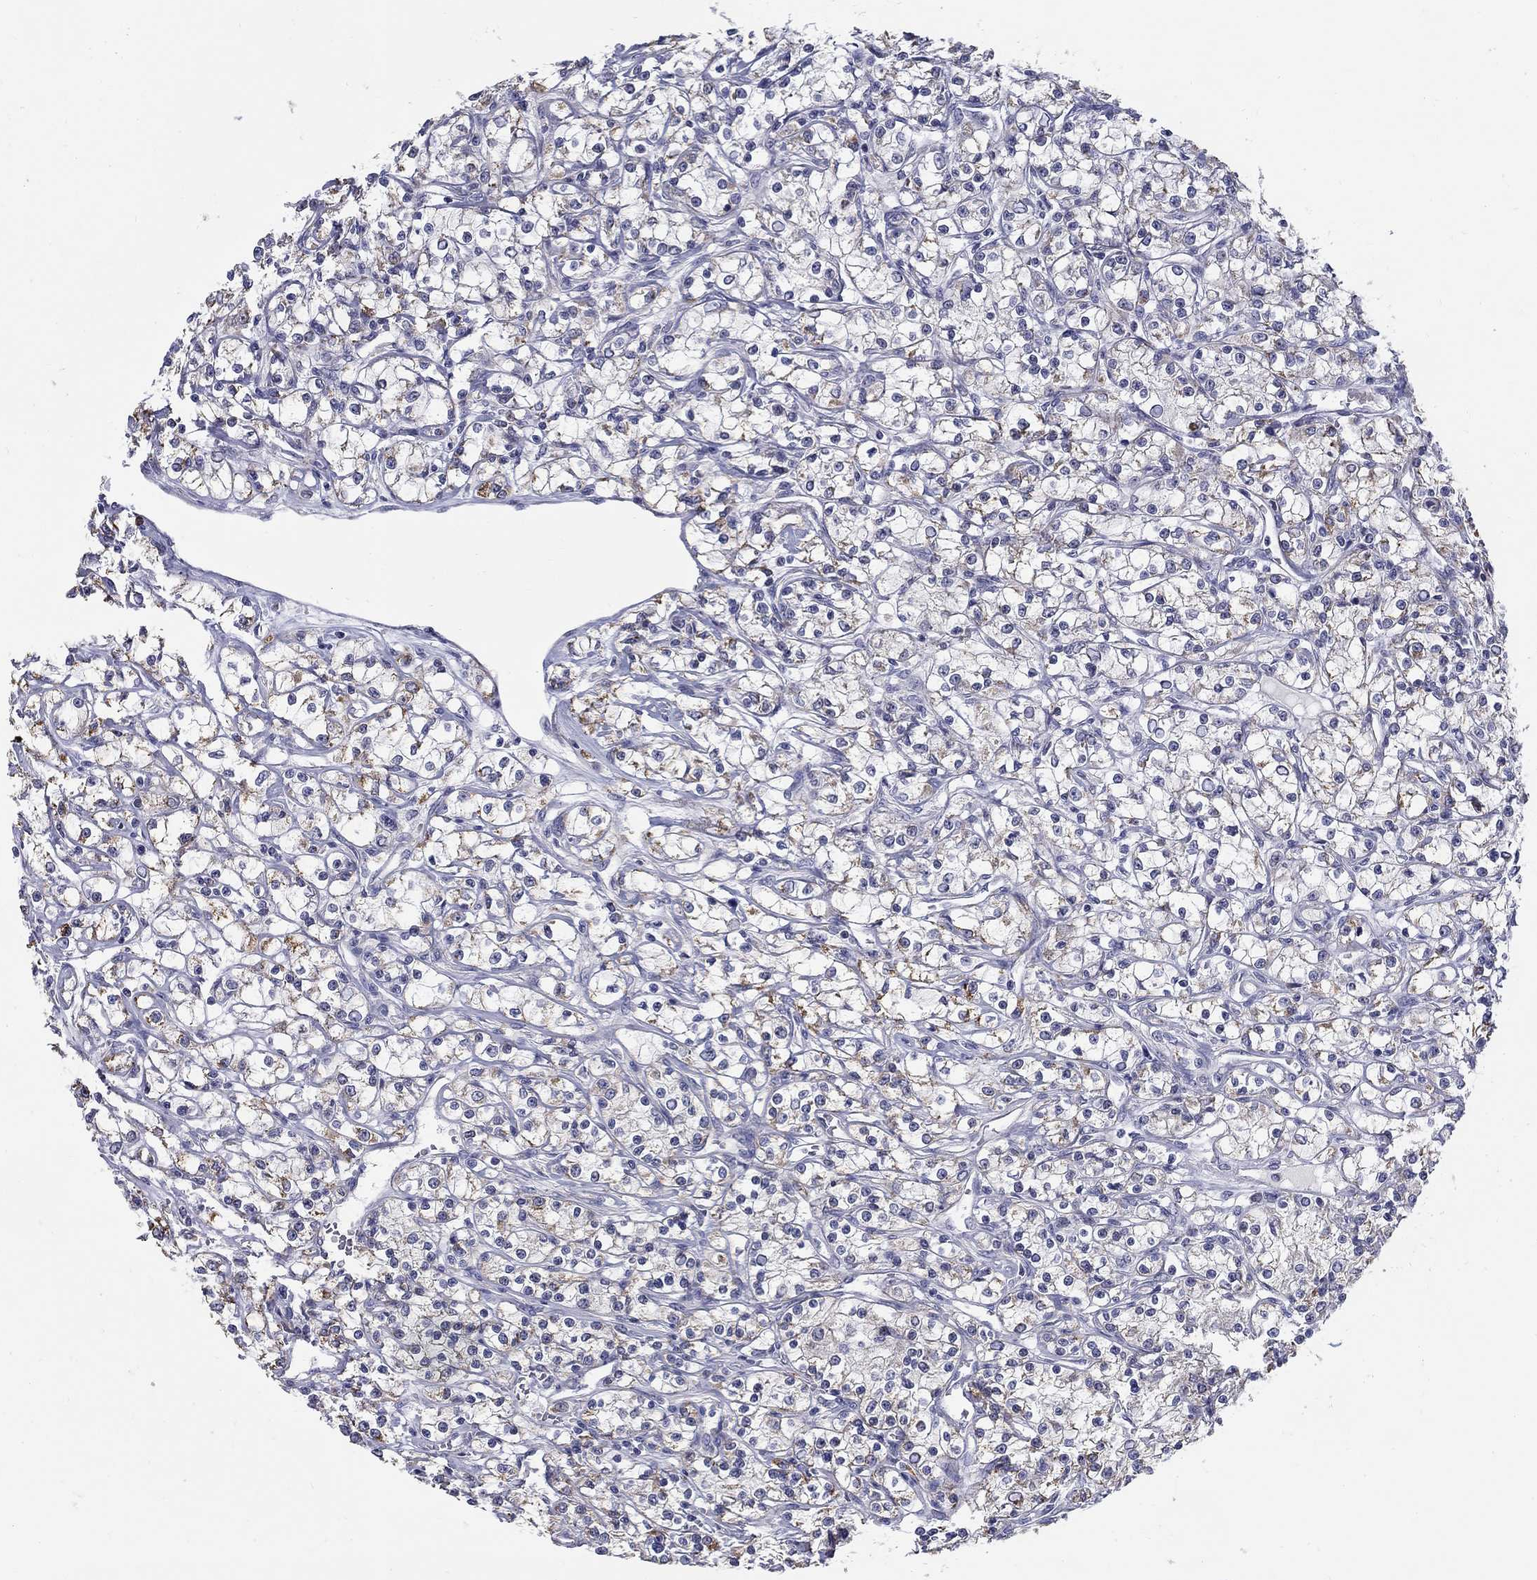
{"staining": {"intensity": "weak", "quantity": "25%-75%", "location": "cytoplasmic/membranous"}, "tissue": "renal cancer", "cell_type": "Tumor cells", "image_type": "cancer", "snomed": [{"axis": "morphology", "description": "Adenocarcinoma, NOS"}, {"axis": "topography", "description": "Kidney"}], "caption": "About 25%-75% of tumor cells in renal cancer demonstrate weak cytoplasmic/membranous protein positivity as visualized by brown immunohistochemical staining.", "gene": "ABCA4", "patient": {"sex": "female", "age": 59}}